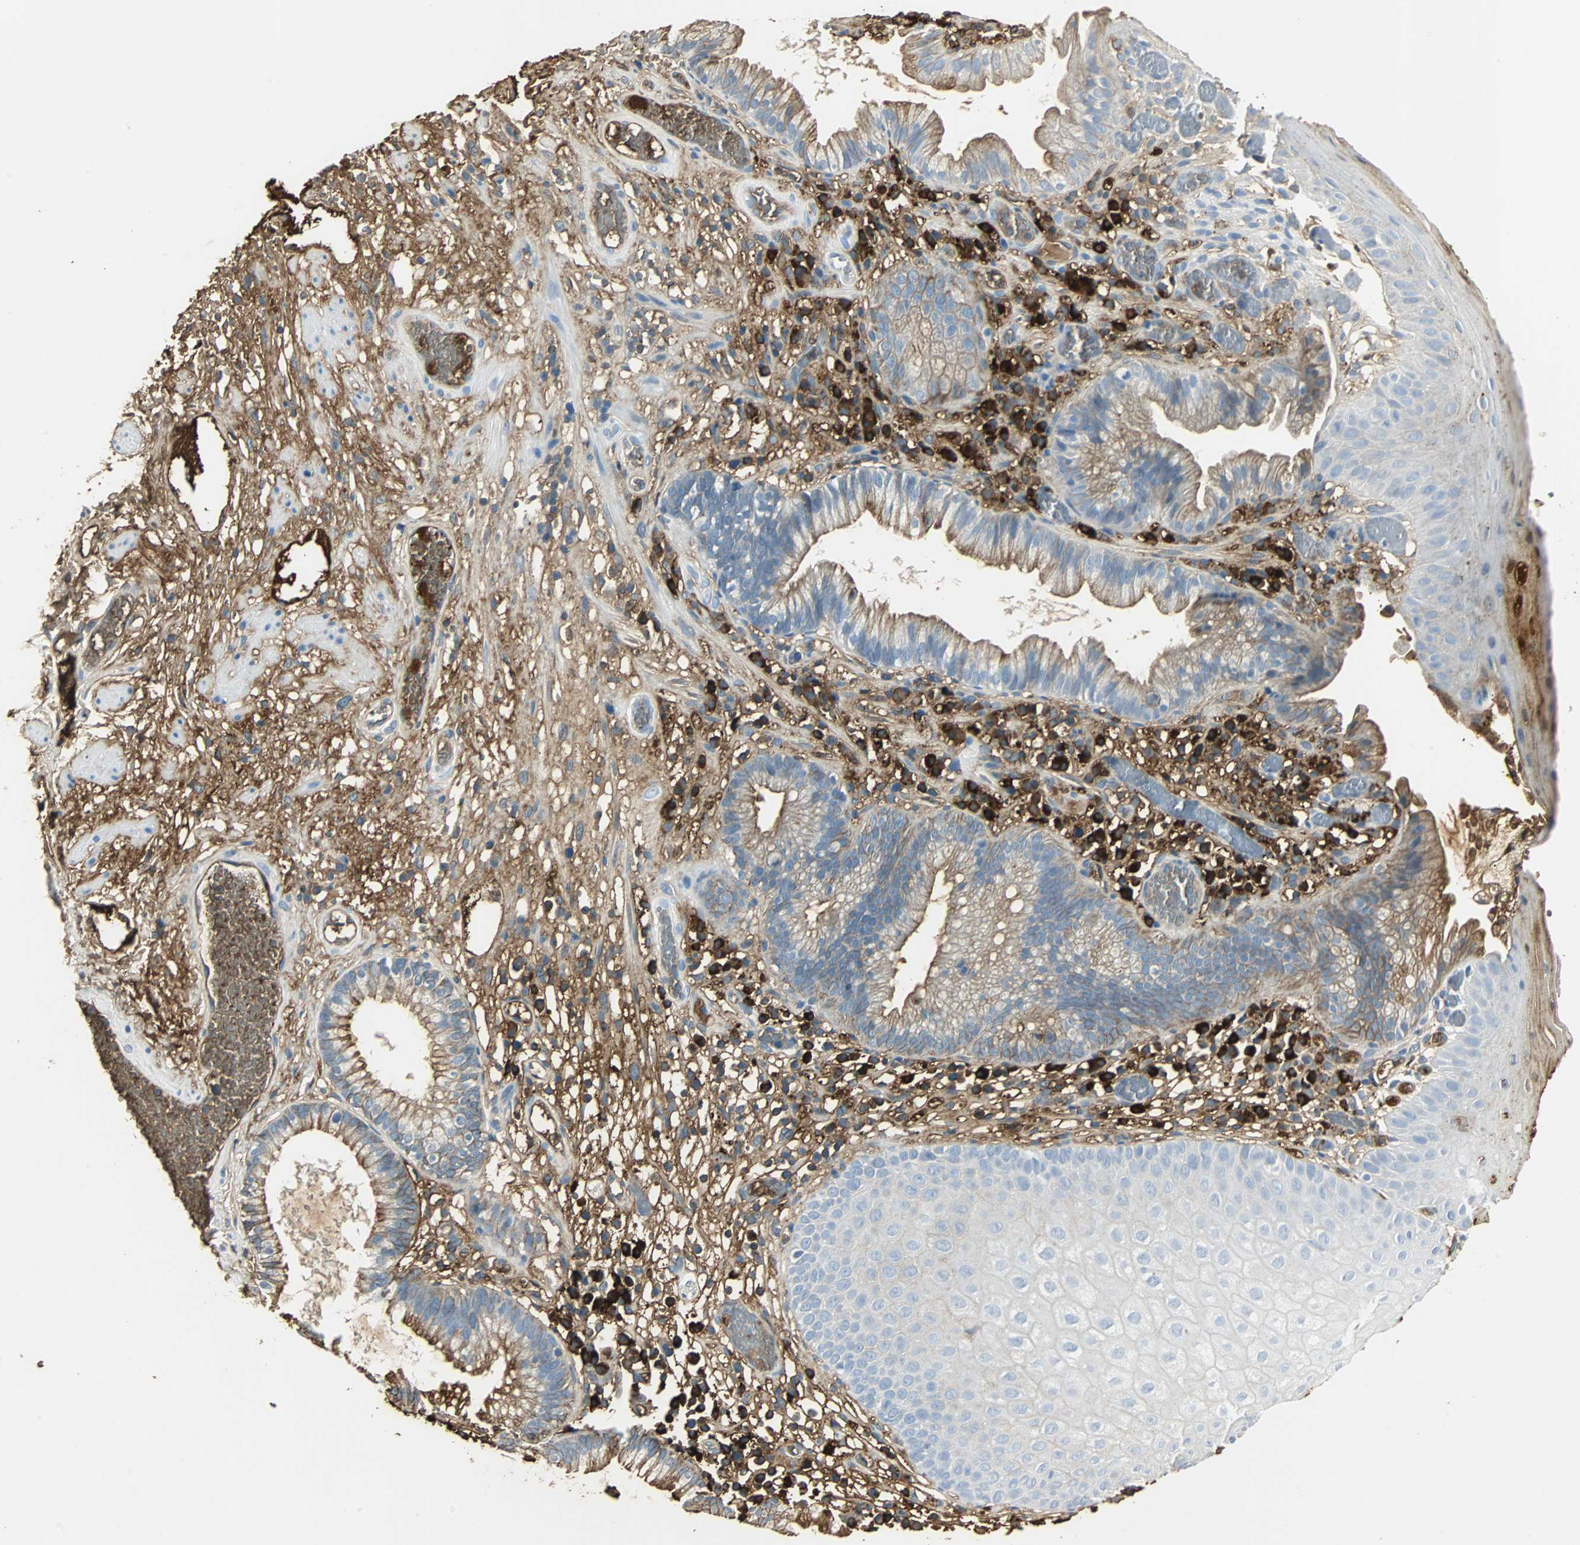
{"staining": {"intensity": "weak", "quantity": "25%-75%", "location": "cytoplasmic/membranous"}, "tissue": "skin", "cell_type": "Epidermal cells", "image_type": "normal", "snomed": [{"axis": "morphology", "description": "Normal tissue, NOS"}, {"axis": "morphology", "description": "Hemorrhoids"}, {"axis": "morphology", "description": "Inflammation, NOS"}, {"axis": "topography", "description": "Anal"}], "caption": "IHC staining of normal skin, which displays low levels of weak cytoplasmic/membranous staining in approximately 25%-75% of epidermal cells indicating weak cytoplasmic/membranous protein expression. The staining was performed using DAB (3,3'-diaminobenzidine) (brown) for protein detection and nuclei were counterstained in hematoxylin (blue).", "gene": "IGHA1", "patient": {"sex": "male", "age": 60}}